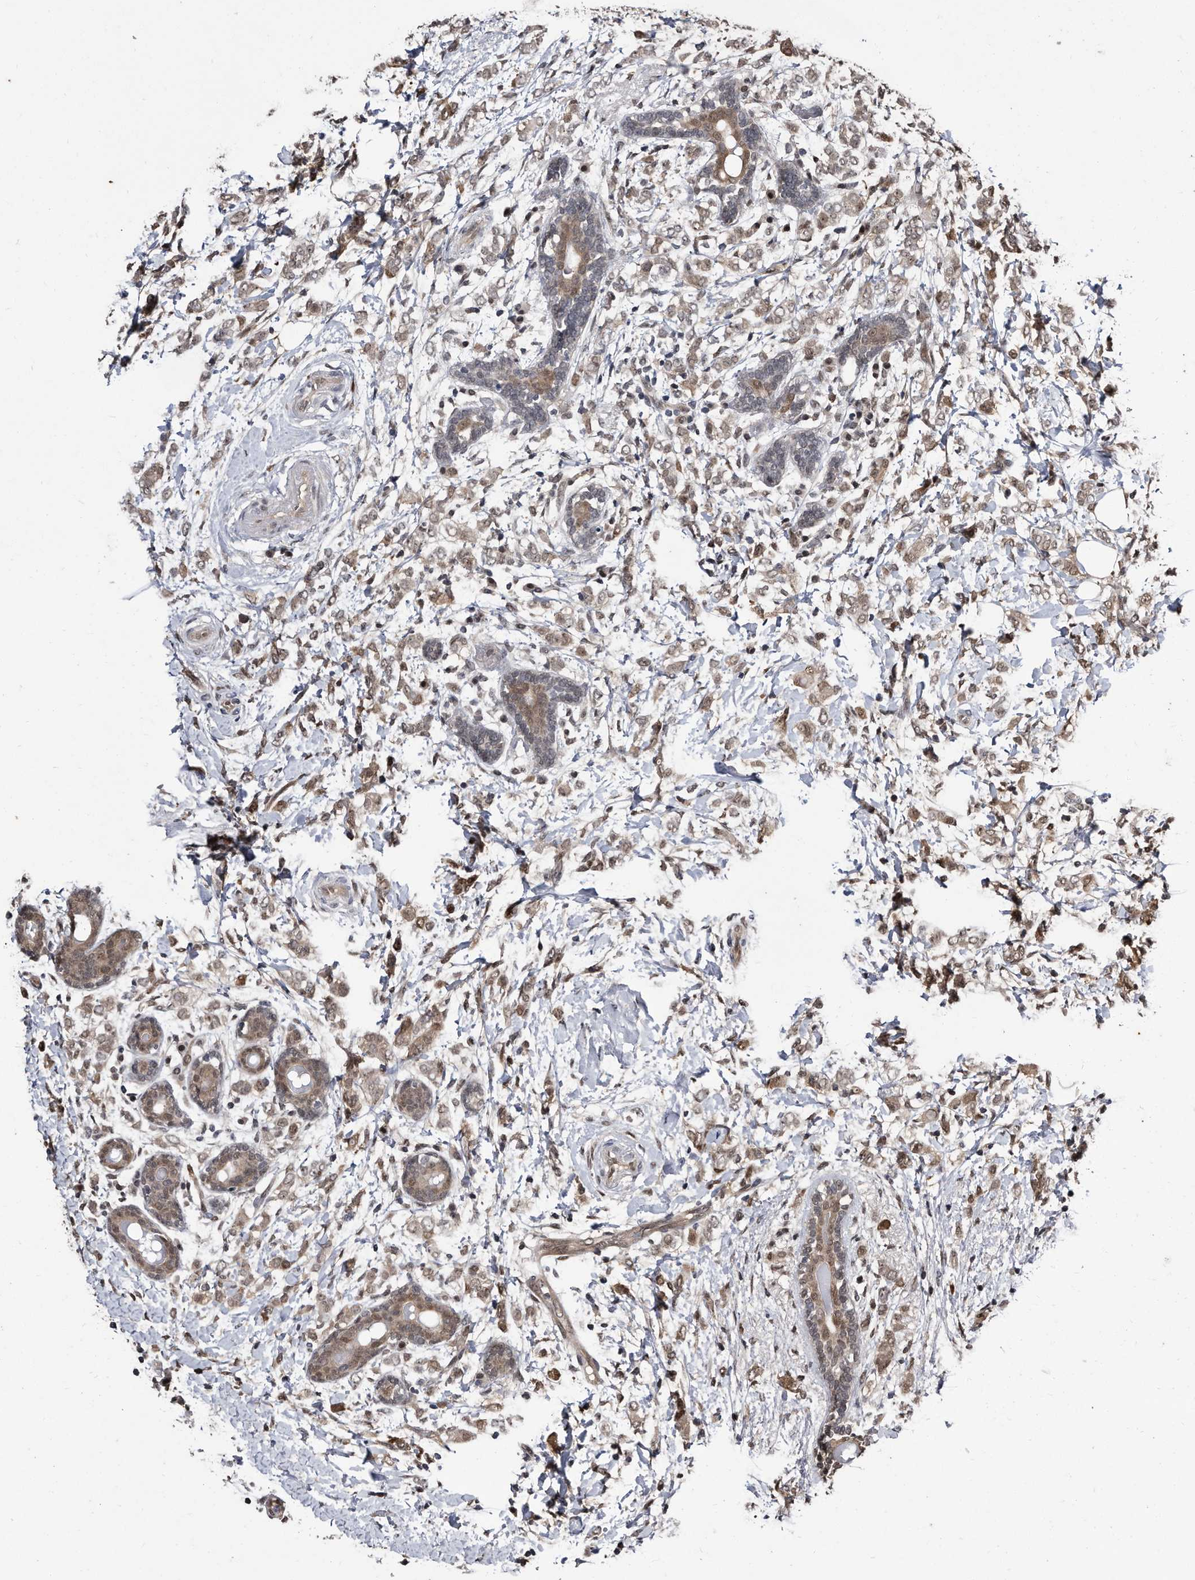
{"staining": {"intensity": "weak", "quantity": ">75%", "location": "cytoplasmic/membranous,nuclear"}, "tissue": "breast cancer", "cell_type": "Tumor cells", "image_type": "cancer", "snomed": [{"axis": "morphology", "description": "Normal tissue, NOS"}, {"axis": "morphology", "description": "Lobular carcinoma"}, {"axis": "topography", "description": "Breast"}], "caption": "Breast cancer (lobular carcinoma) tissue shows weak cytoplasmic/membranous and nuclear positivity in approximately >75% of tumor cells, visualized by immunohistochemistry.", "gene": "RAD23B", "patient": {"sex": "female", "age": 47}}